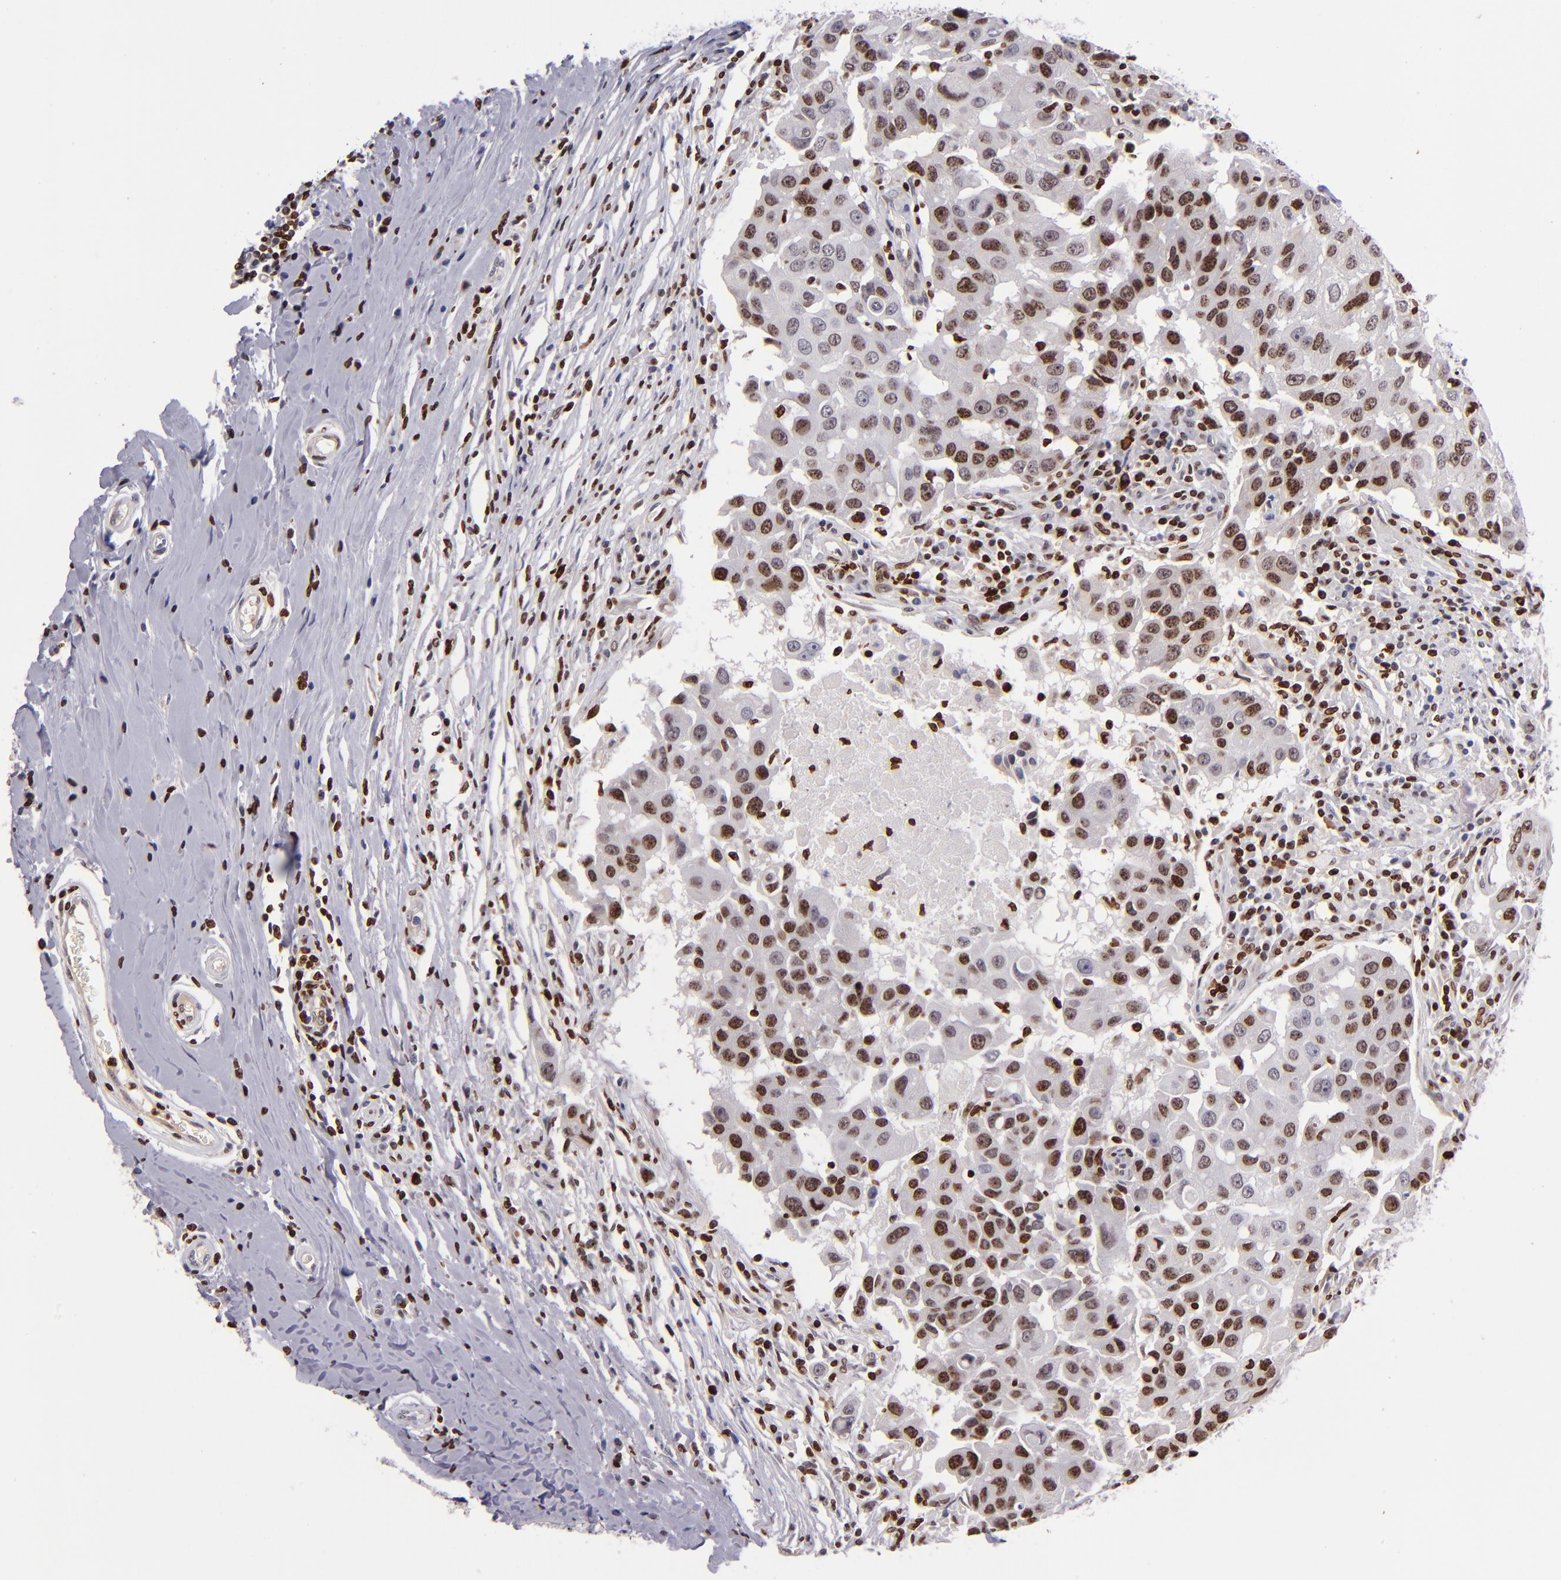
{"staining": {"intensity": "moderate", "quantity": ">75%", "location": "nuclear"}, "tissue": "breast cancer", "cell_type": "Tumor cells", "image_type": "cancer", "snomed": [{"axis": "morphology", "description": "Duct carcinoma"}, {"axis": "topography", "description": "Breast"}], "caption": "Immunohistochemical staining of human breast intraductal carcinoma reveals medium levels of moderate nuclear protein positivity in about >75% of tumor cells. Immunohistochemistry stains the protein in brown and the nuclei are stained blue.", "gene": "CDKL5", "patient": {"sex": "female", "age": 27}}